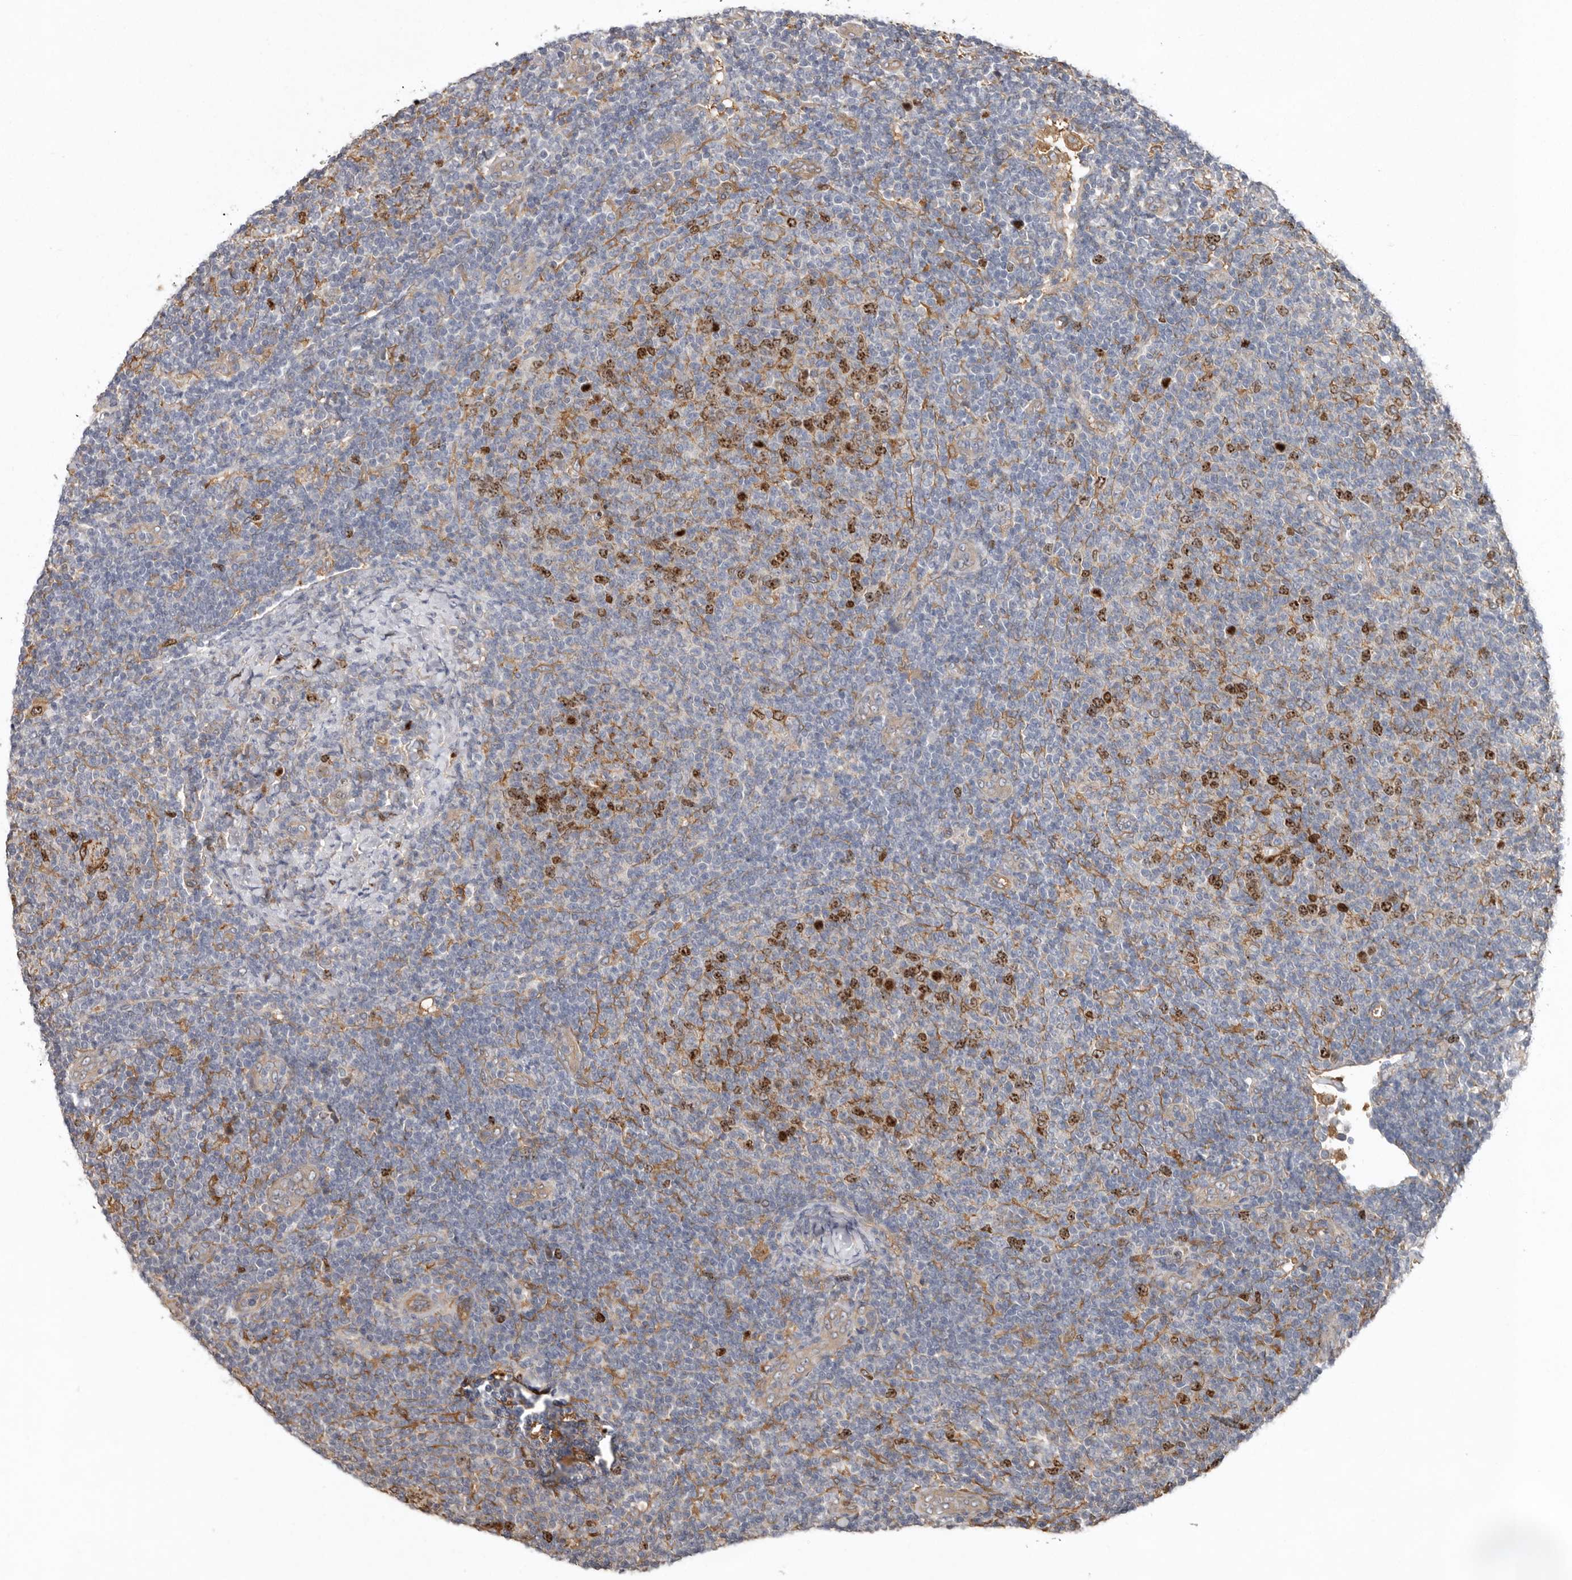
{"staining": {"intensity": "negative", "quantity": "none", "location": "none"}, "tissue": "lymphoma", "cell_type": "Tumor cells", "image_type": "cancer", "snomed": [{"axis": "morphology", "description": "Malignant lymphoma, non-Hodgkin's type, Low grade"}, {"axis": "topography", "description": "Lymph node"}], "caption": "Immunohistochemistry (IHC) photomicrograph of lymphoma stained for a protein (brown), which demonstrates no expression in tumor cells.", "gene": "CDCA8", "patient": {"sex": "male", "age": 66}}